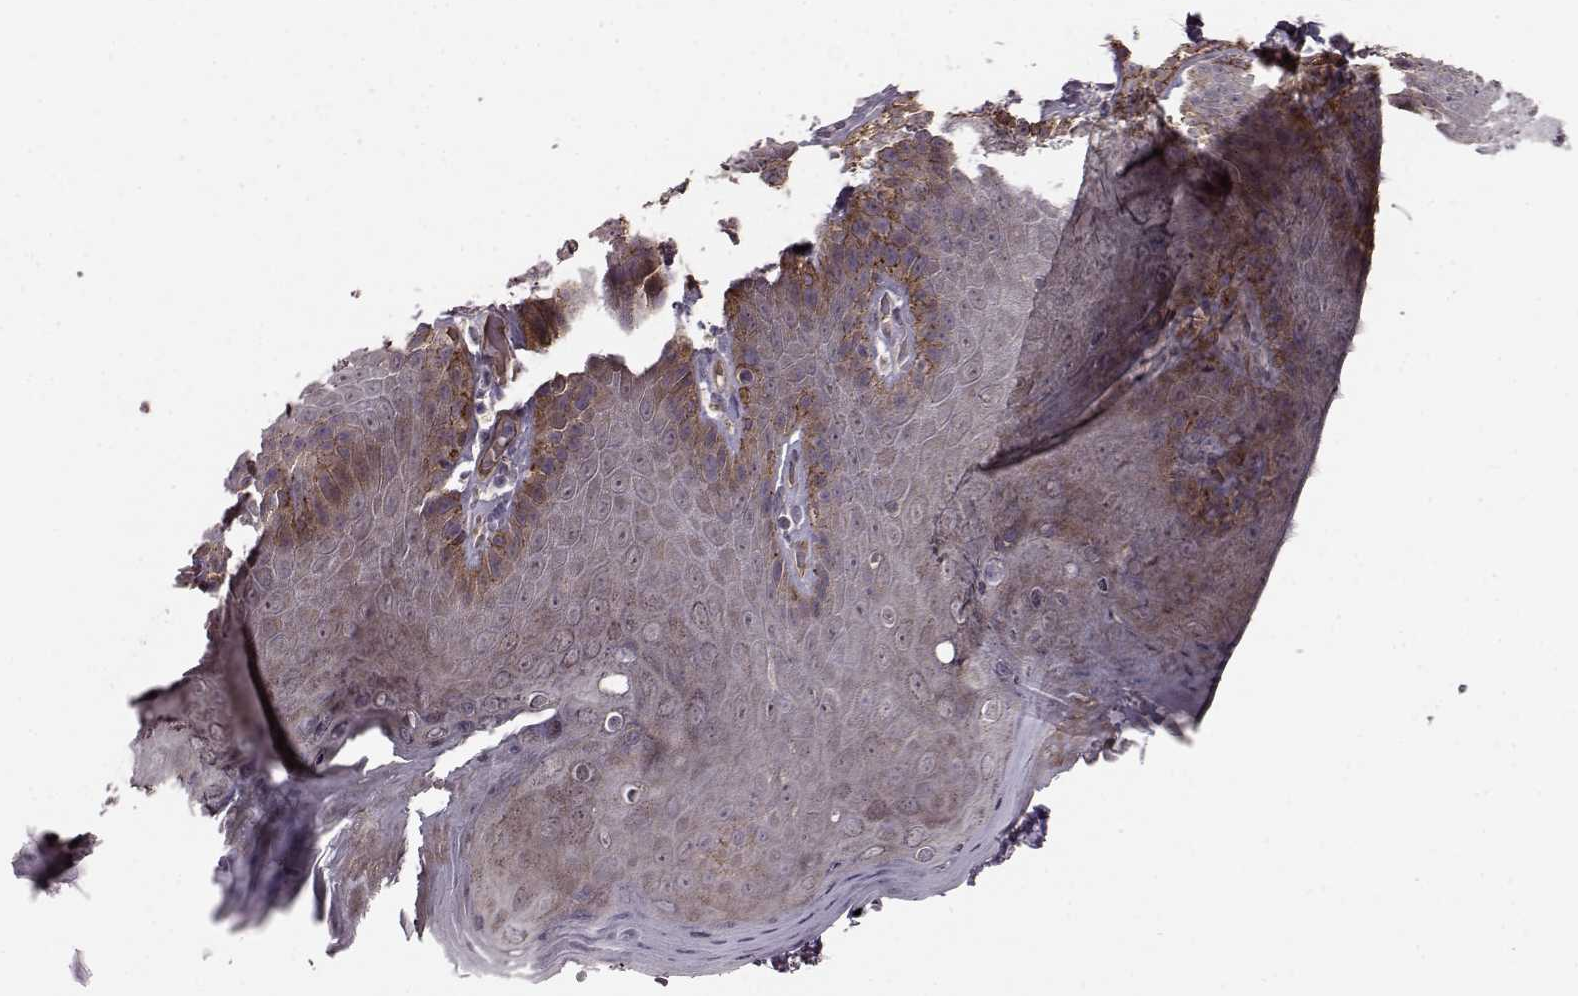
{"staining": {"intensity": "strong", "quantity": "<25%", "location": "cytoplasmic/membranous"}, "tissue": "skin", "cell_type": "Epidermal cells", "image_type": "normal", "snomed": [{"axis": "morphology", "description": "Normal tissue, NOS"}, {"axis": "topography", "description": "Anal"}], "caption": "Immunohistochemistry (DAB (3,3'-diaminobenzidine)) staining of unremarkable skin shows strong cytoplasmic/membranous protein expression in approximately <25% of epidermal cells. (DAB = brown stain, brightfield microscopy at high magnification).", "gene": "SYNPO", "patient": {"sex": "male", "age": 53}}